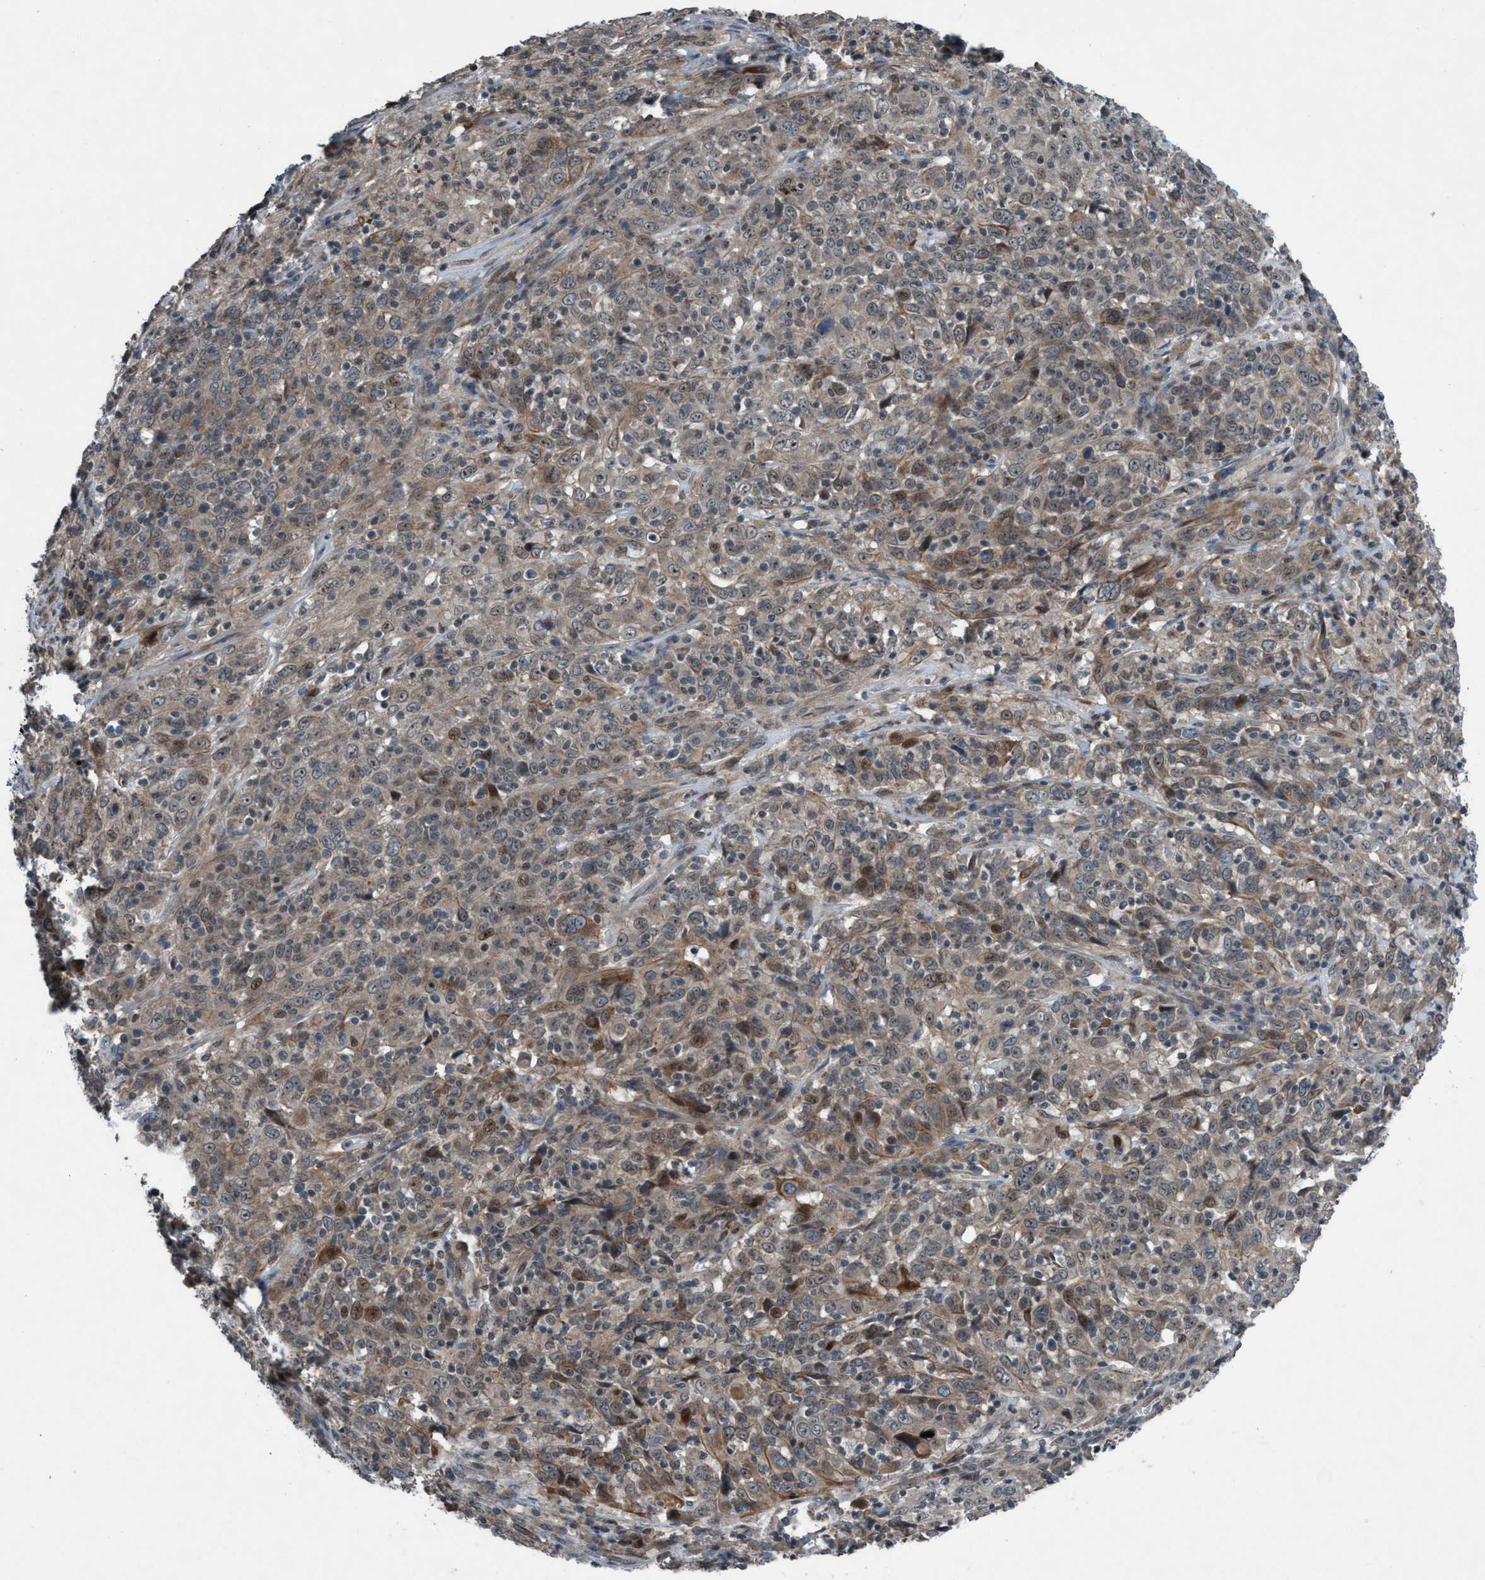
{"staining": {"intensity": "weak", "quantity": ">75%", "location": "cytoplasmic/membranous"}, "tissue": "cervical cancer", "cell_type": "Tumor cells", "image_type": "cancer", "snomed": [{"axis": "morphology", "description": "Squamous cell carcinoma, NOS"}, {"axis": "topography", "description": "Cervix"}], "caption": "Protein analysis of cervical cancer (squamous cell carcinoma) tissue shows weak cytoplasmic/membranous staining in about >75% of tumor cells. (DAB IHC, brown staining for protein, blue staining for nuclei).", "gene": "NISCH", "patient": {"sex": "female", "age": 46}}